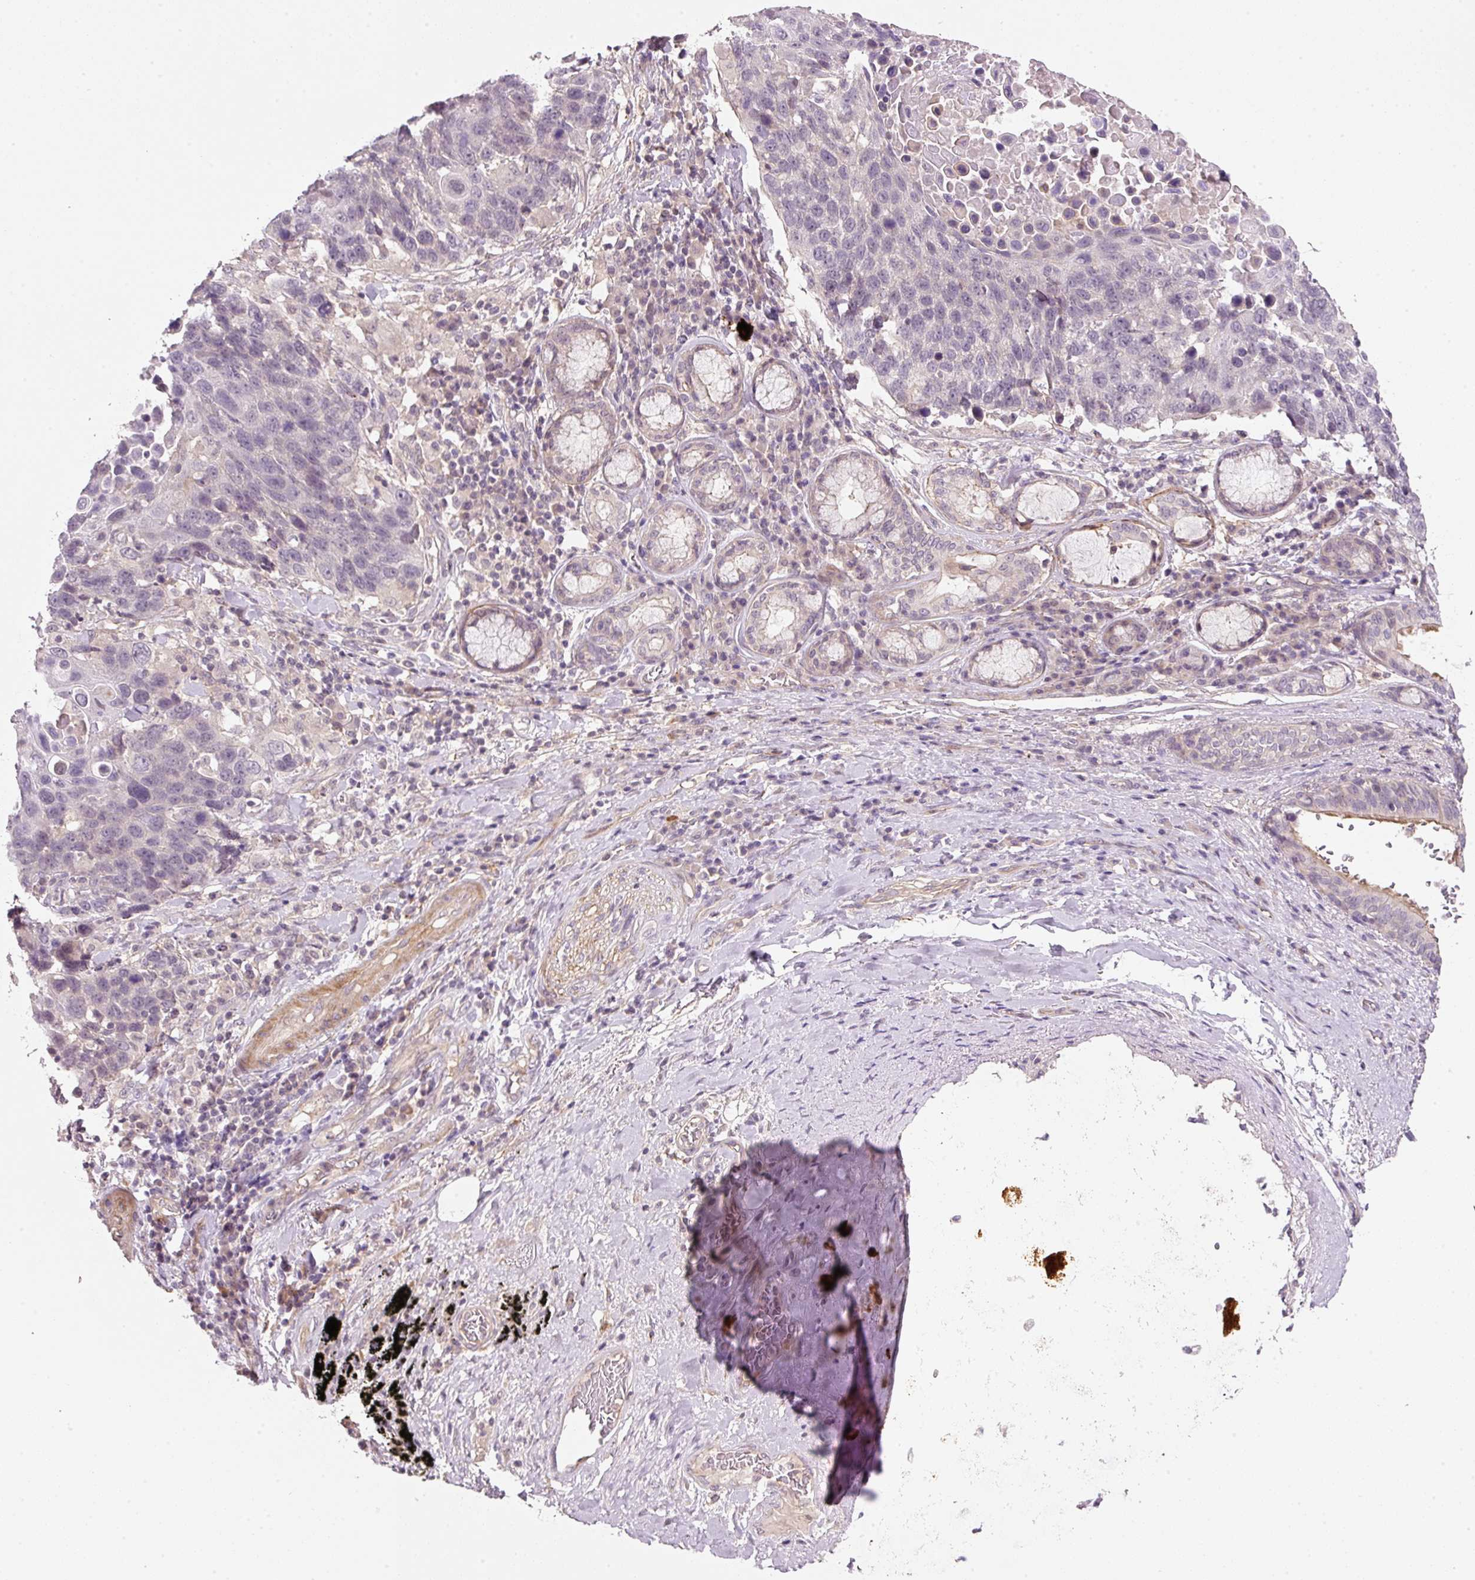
{"staining": {"intensity": "negative", "quantity": "none", "location": "none"}, "tissue": "lung cancer", "cell_type": "Tumor cells", "image_type": "cancer", "snomed": [{"axis": "morphology", "description": "Squamous cell carcinoma, NOS"}, {"axis": "topography", "description": "Lung"}], "caption": "IHC histopathology image of neoplastic tissue: human lung squamous cell carcinoma stained with DAB (3,3'-diaminobenzidine) displays no significant protein positivity in tumor cells.", "gene": "TIRAP", "patient": {"sex": "male", "age": 66}}